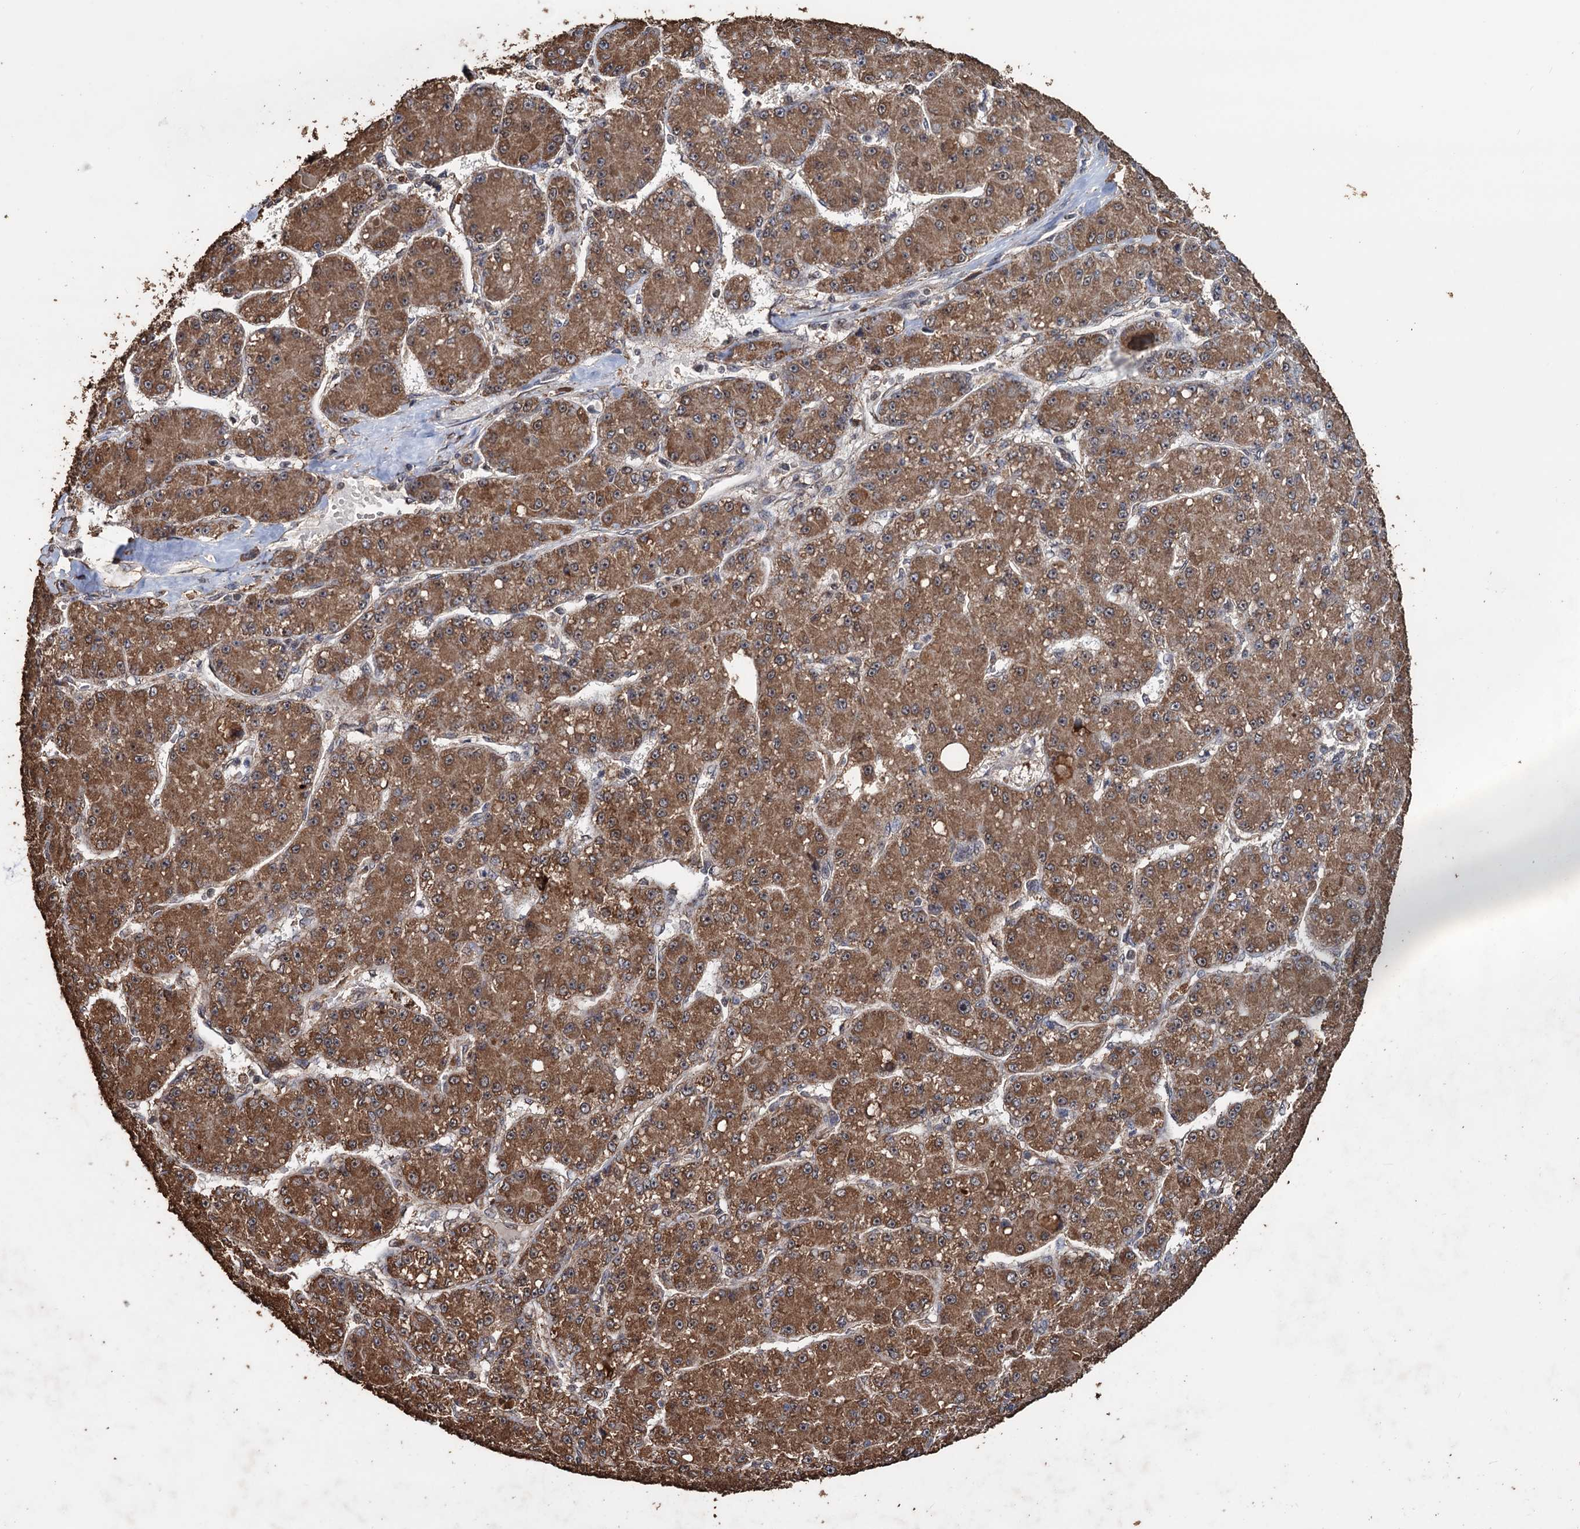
{"staining": {"intensity": "moderate", "quantity": ">75%", "location": "cytoplasmic/membranous"}, "tissue": "liver cancer", "cell_type": "Tumor cells", "image_type": "cancer", "snomed": [{"axis": "morphology", "description": "Carcinoma, Hepatocellular, NOS"}, {"axis": "topography", "description": "Liver"}], "caption": "Protein staining of liver hepatocellular carcinoma tissue shows moderate cytoplasmic/membranous staining in approximately >75% of tumor cells. Nuclei are stained in blue.", "gene": "TBC1D12", "patient": {"sex": "male", "age": 67}}